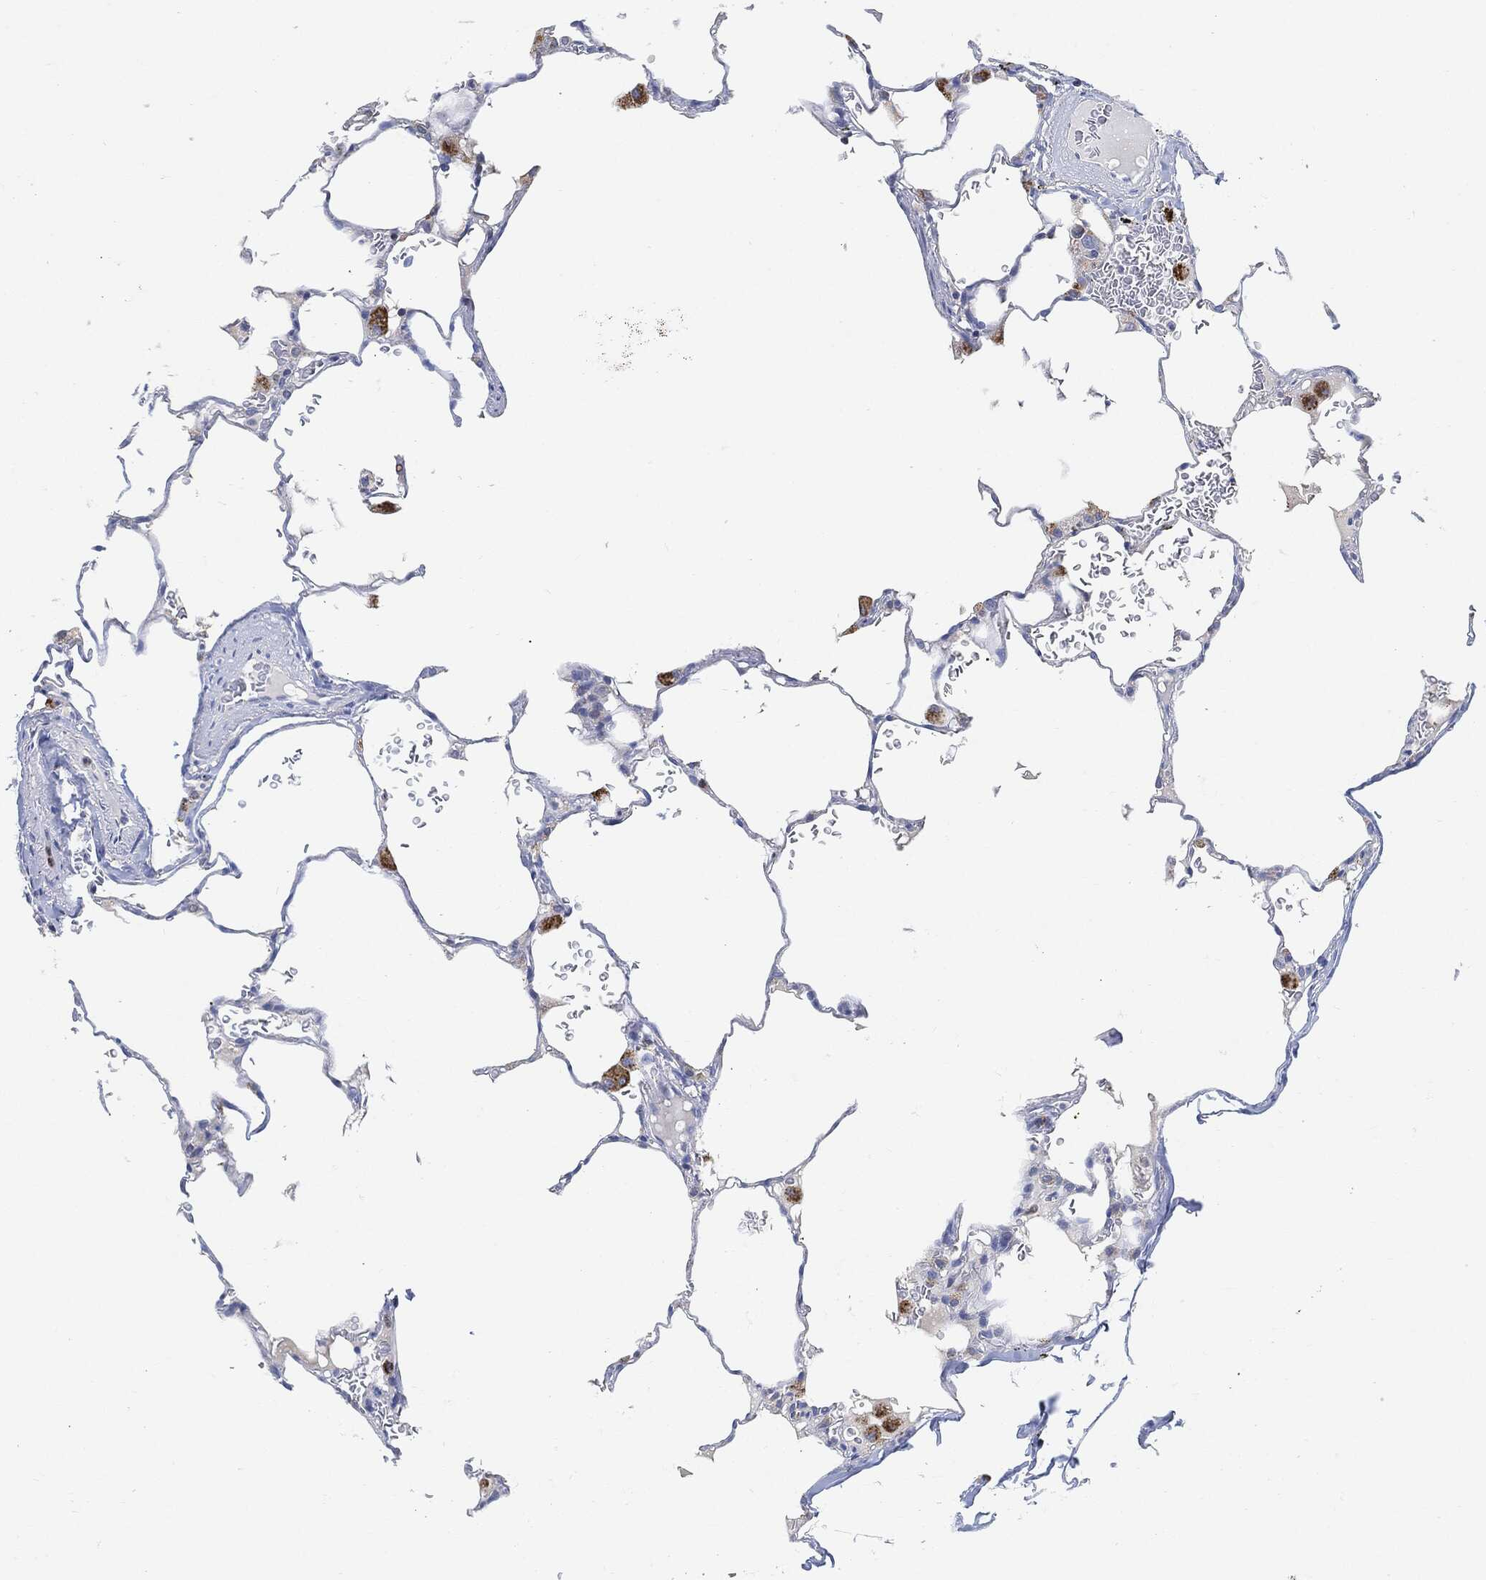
{"staining": {"intensity": "negative", "quantity": "none", "location": "none"}, "tissue": "lung", "cell_type": "Alveolar cells", "image_type": "normal", "snomed": [{"axis": "morphology", "description": "Normal tissue, NOS"}, {"axis": "morphology", "description": "Adenocarcinoma, metastatic, NOS"}, {"axis": "topography", "description": "Lung"}], "caption": "Immunohistochemical staining of benign human lung demonstrates no significant expression in alveolar cells.", "gene": "VSIG4", "patient": {"sex": "male", "age": 45}}